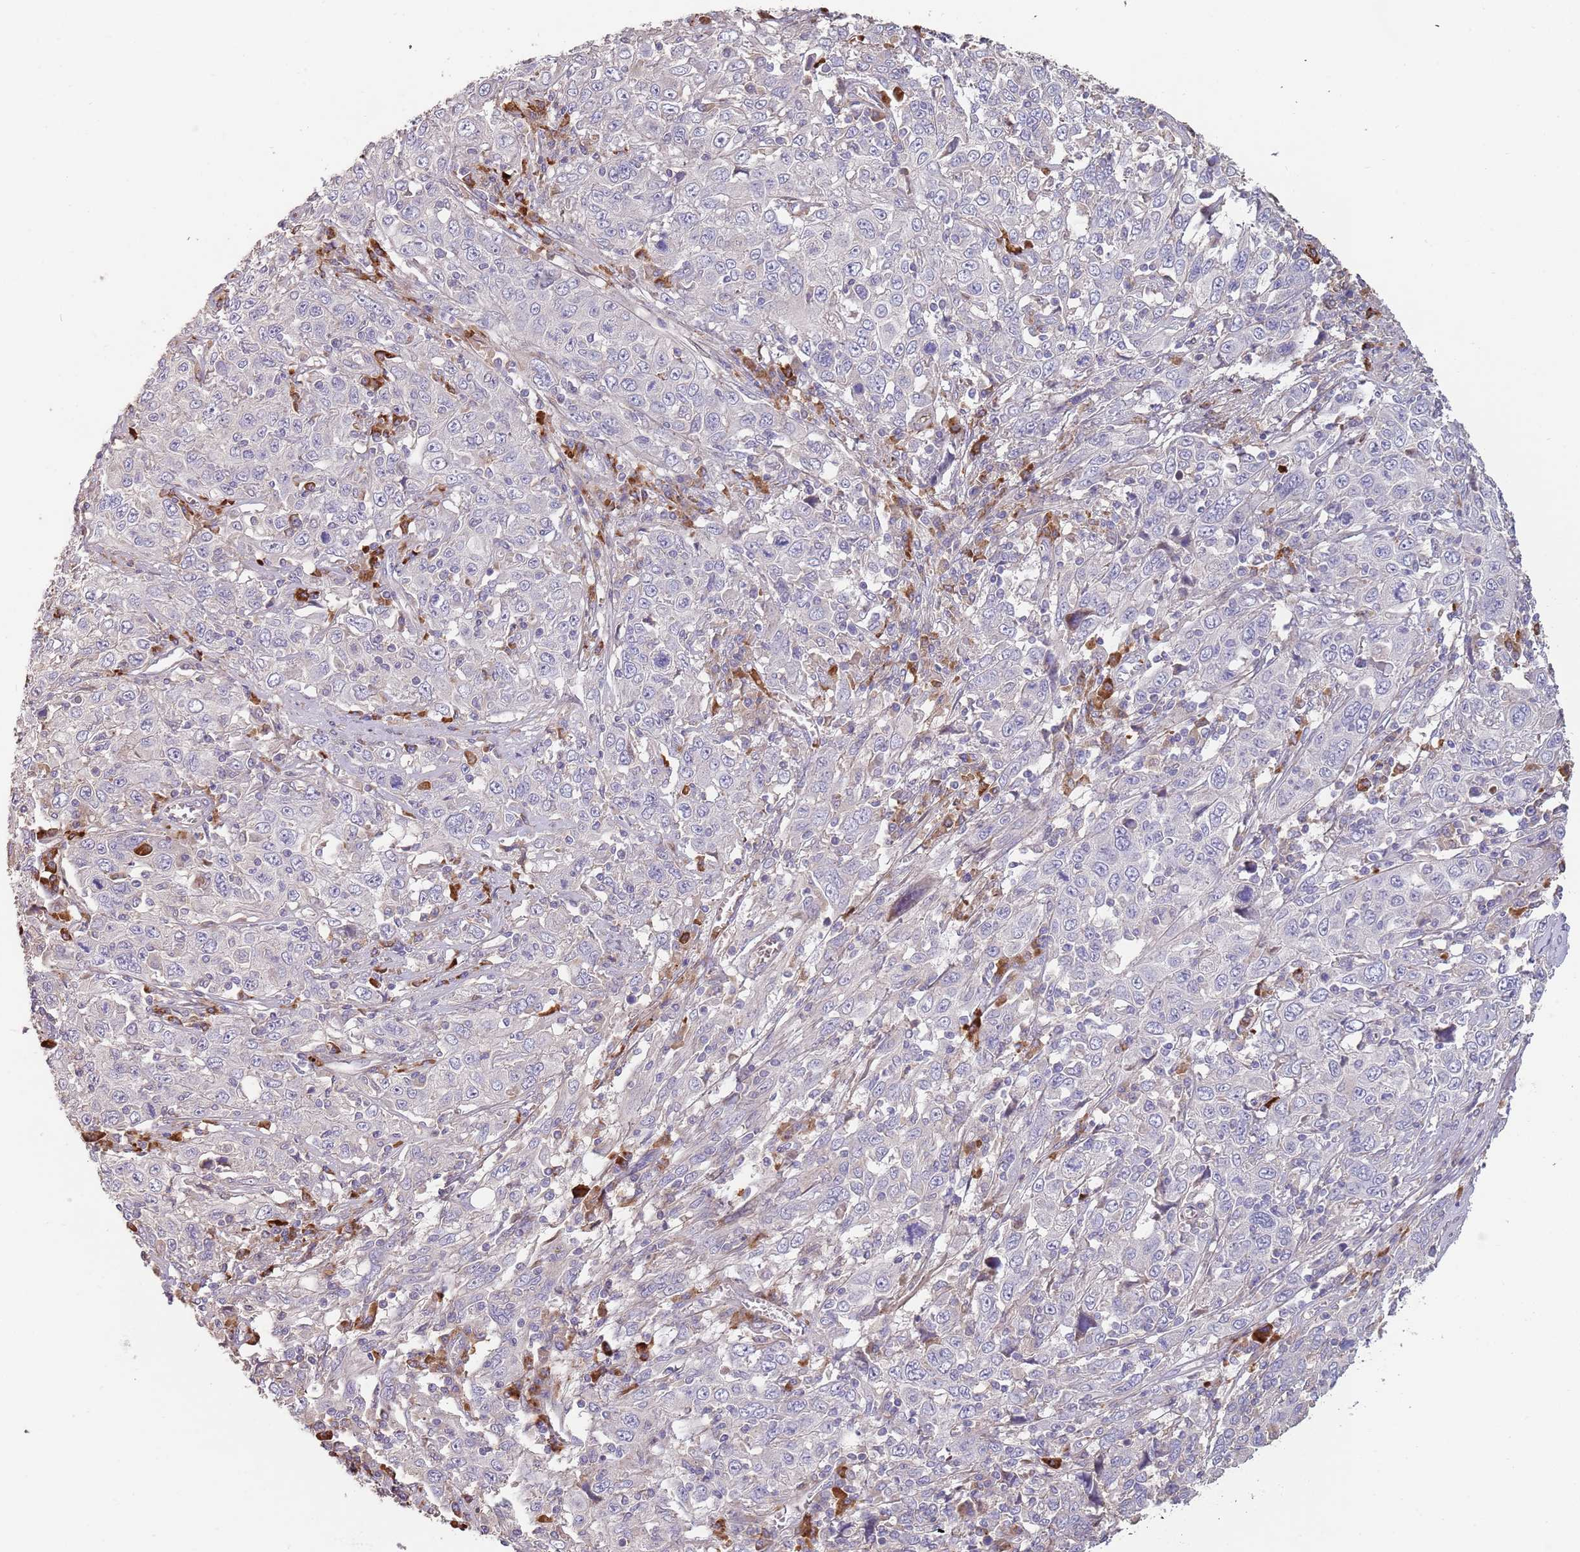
{"staining": {"intensity": "negative", "quantity": "none", "location": "none"}, "tissue": "cervical cancer", "cell_type": "Tumor cells", "image_type": "cancer", "snomed": [{"axis": "morphology", "description": "Squamous cell carcinoma, NOS"}, {"axis": "topography", "description": "Cervix"}], "caption": "Immunohistochemistry (IHC) of squamous cell carcinoma (cervical) demonstrates no expression in tumor cells.", "gene": "SUSD1", "patient": {"sex": "female", "age": 46}}